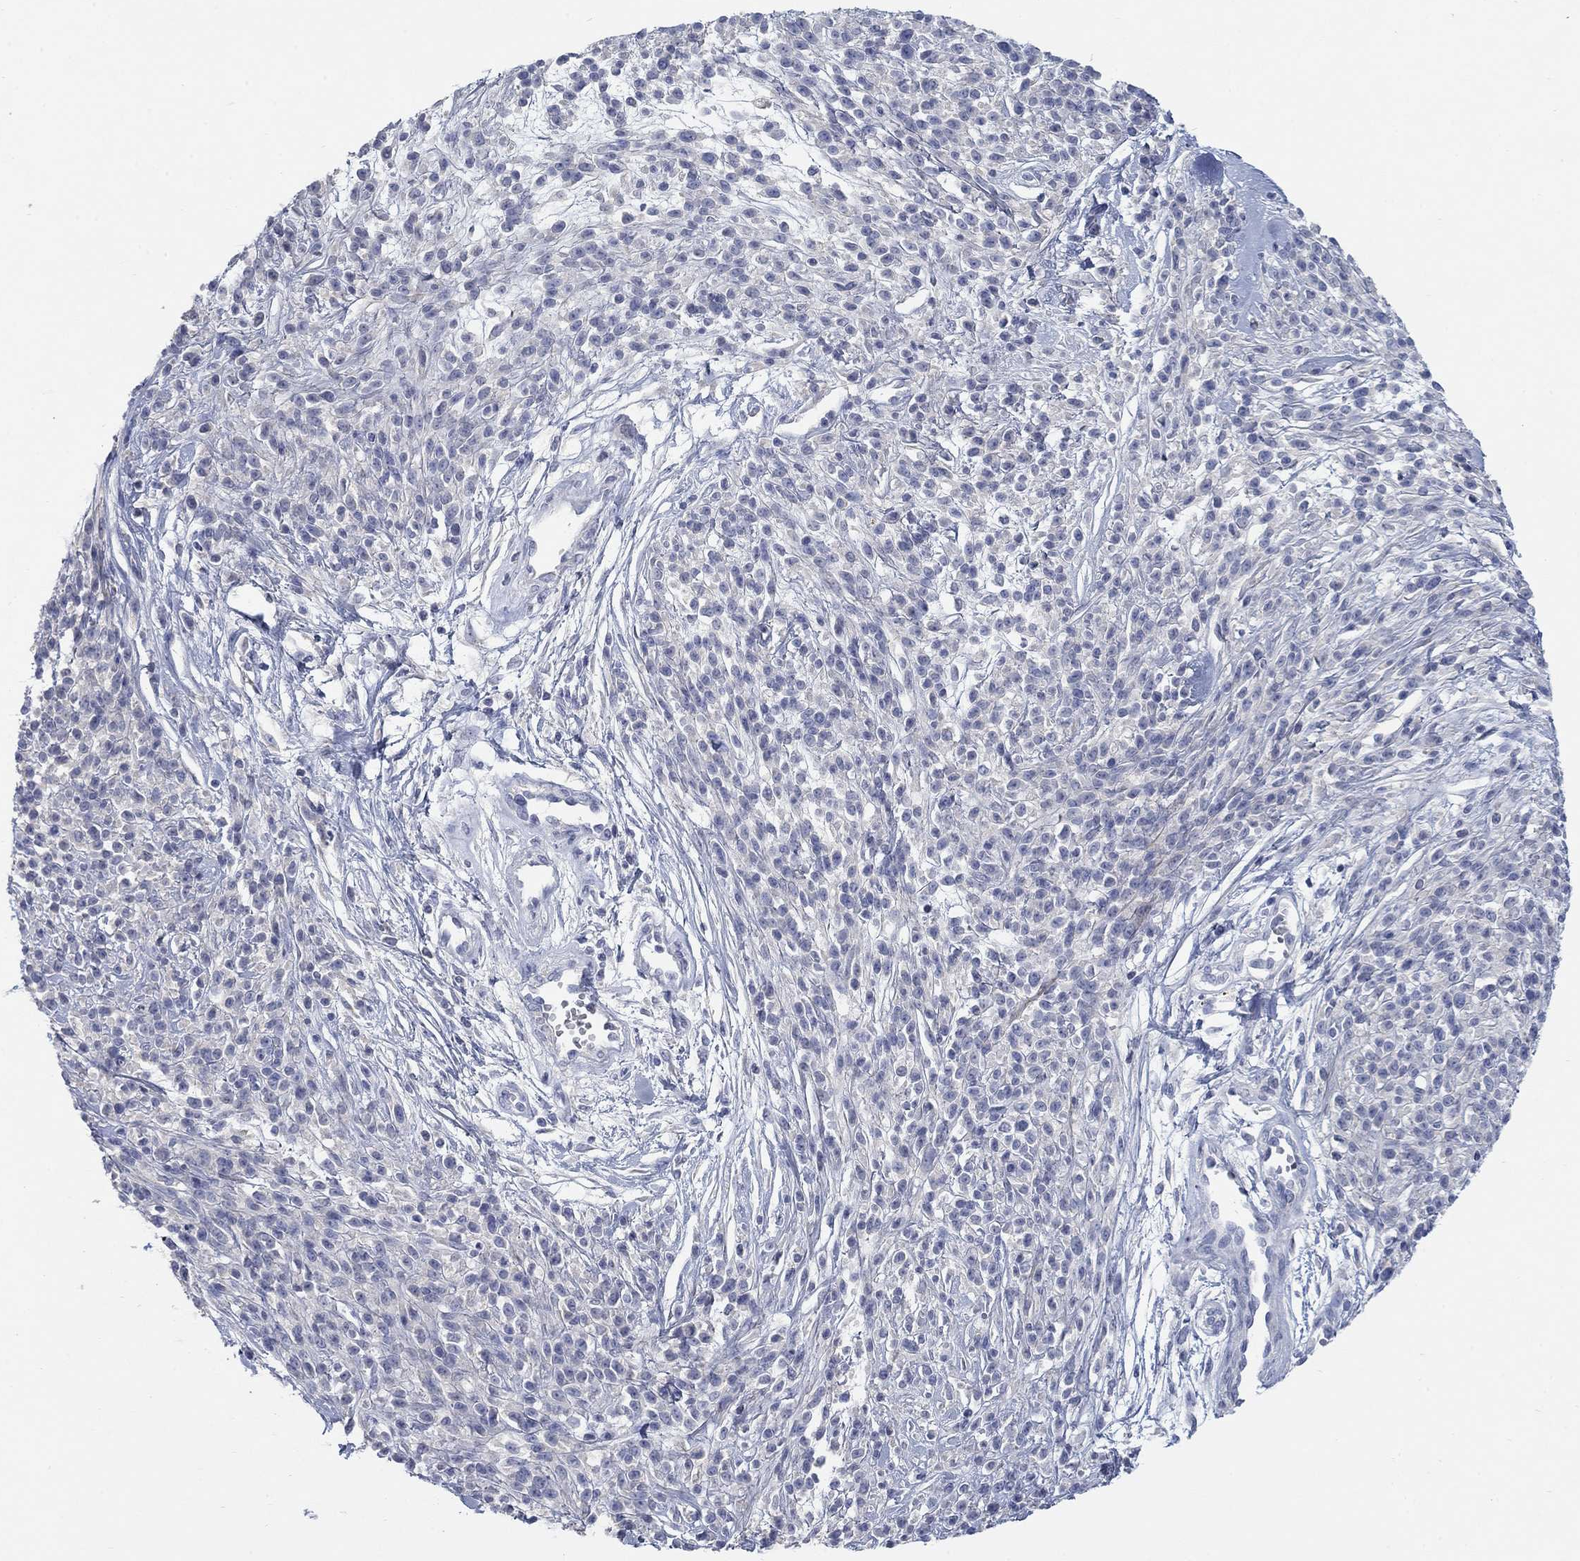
{"staining": {"intensity": "negative", "quantity": "none", "location": "none"}, "tissue": "melanoma", "cell_type": "Tumor cells", "image_type": "cancer", "snomed": [{"axis": "morphology", "description": "Malignant melanoma, NOS"}, {"axis": "topography", "description": "Skin"}, {"axis": "topography", "description": "Skin of trunk"}], "caption": "Photomicrograph shows no protein positivity in tumor cells of malignant melanoma tissue. Nuclei are stained in blue.", "gene": "TMEM249", "patient": {"sex": "male", "age": 74}}